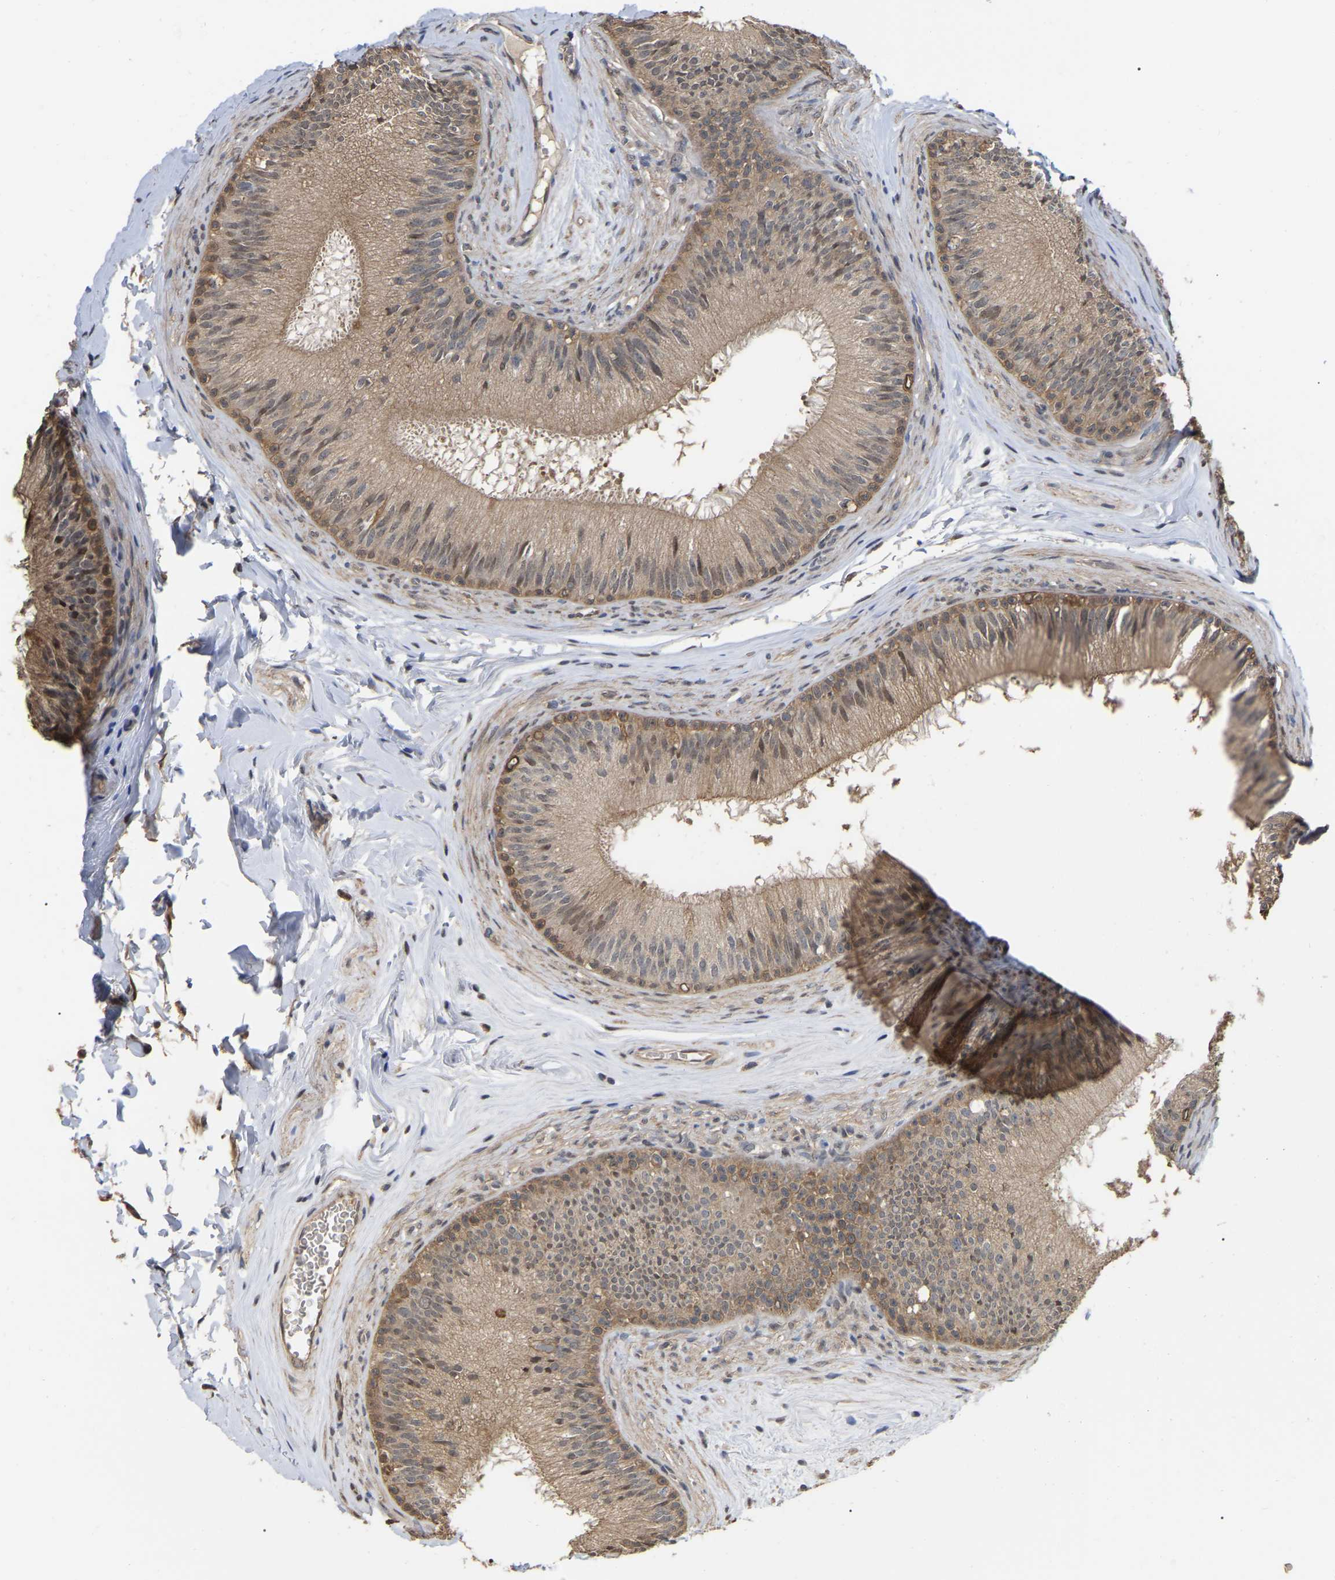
{"staining": {"intensity": "moderate", "quantity": ">75%", "location": "cytoplasmic/membranous,nuclear"}, "tissue": "epididymis", "cell_type": "Glandular cells", "image_type": "normal", "snomed": [{"axis": "morphology", "description": "Normal tissue, NOS"}, {"axis": "topography", "description": "Testis"}, {"axis": "topography", "description": "Epididymis"}], "caption": "Protein staining reveals moderate cytoplasmic/membranous,nuclear staining in about >75% of glandular cells in unremarkable epididymis. (DAB = brown stain, brightfield microscopy at high magnification).", "gene": "FAM219A", "patient": {"sex": "male", "age": 36}}